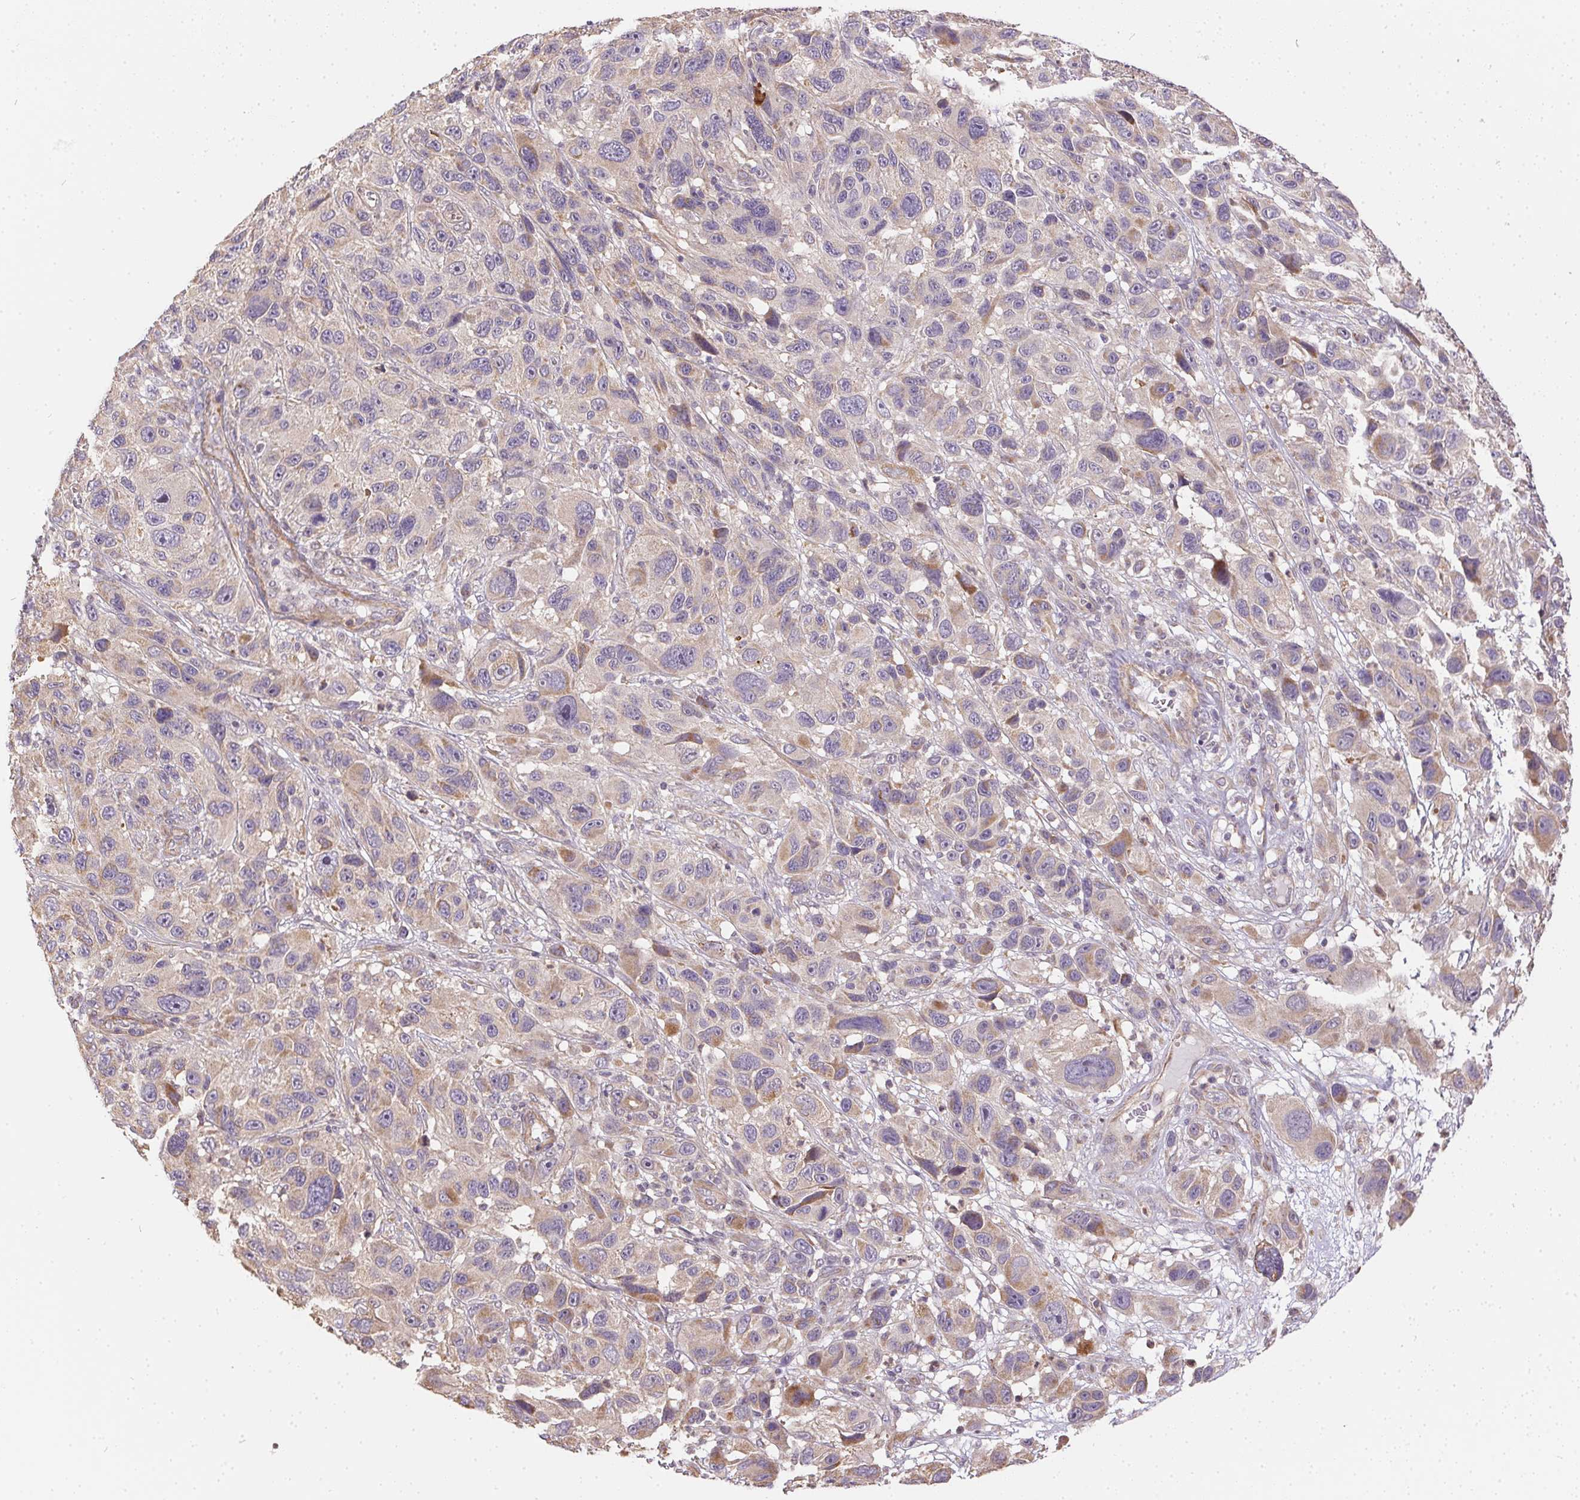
{"staining": {"intensity": "weak", "quantity": "<25%", "location": "cytoplasmic/membranous"}, "tissue": "melanoma", "cell_type": "Tumor cells", "image_type": "cancer", "snomed": [{"axis": "morphology", "description": "Malignant melanoma, NOS"}, {"axis": "topography", "description": "Skin"}], "caption": "DAB immunohistochemical staining of melanoma demonstrates no significant positivity in tumor cells.", "gene": "REV3L", "patient": {"sex": "male", "age": 53}}